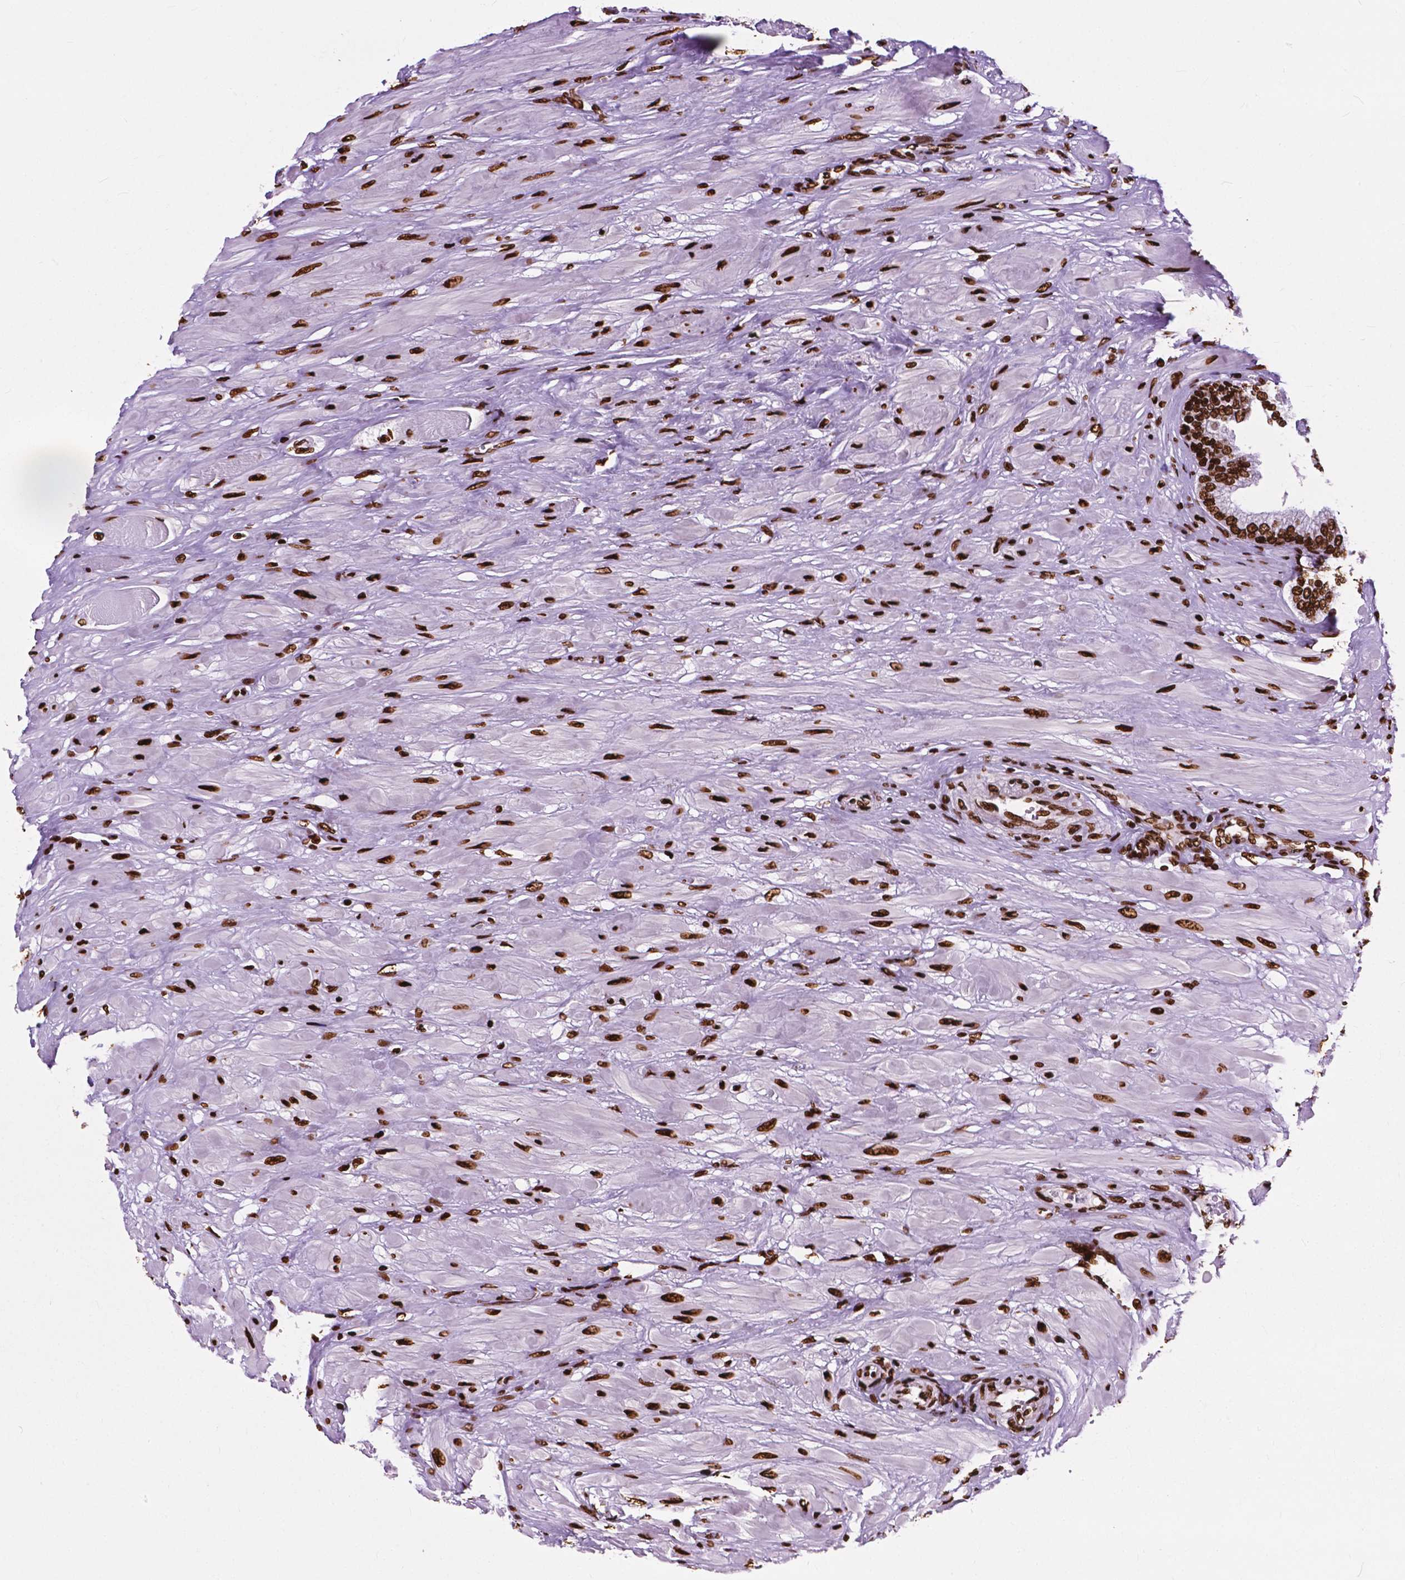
{"staining": {"intensity": "strong", "quantity": ">75%", "location": "nuclear"}, "tissue": "prostate cancer", "cell_type": "Tumor cells", "image_type": "cancer", "snomed": [{"axis": "morphology", "description": "Adenocarcinoma, Low grade"}, {"axis": "topography", "description": "Prostate"}], "caption": "Human prostate adenocarcinoma (low-grade) stained with a brown dye reveals strong nuclear positive expression in approximately >75% of tumor cells.", "gene": "SMIM5", "patient": {"sex": "male", "age": 55}}